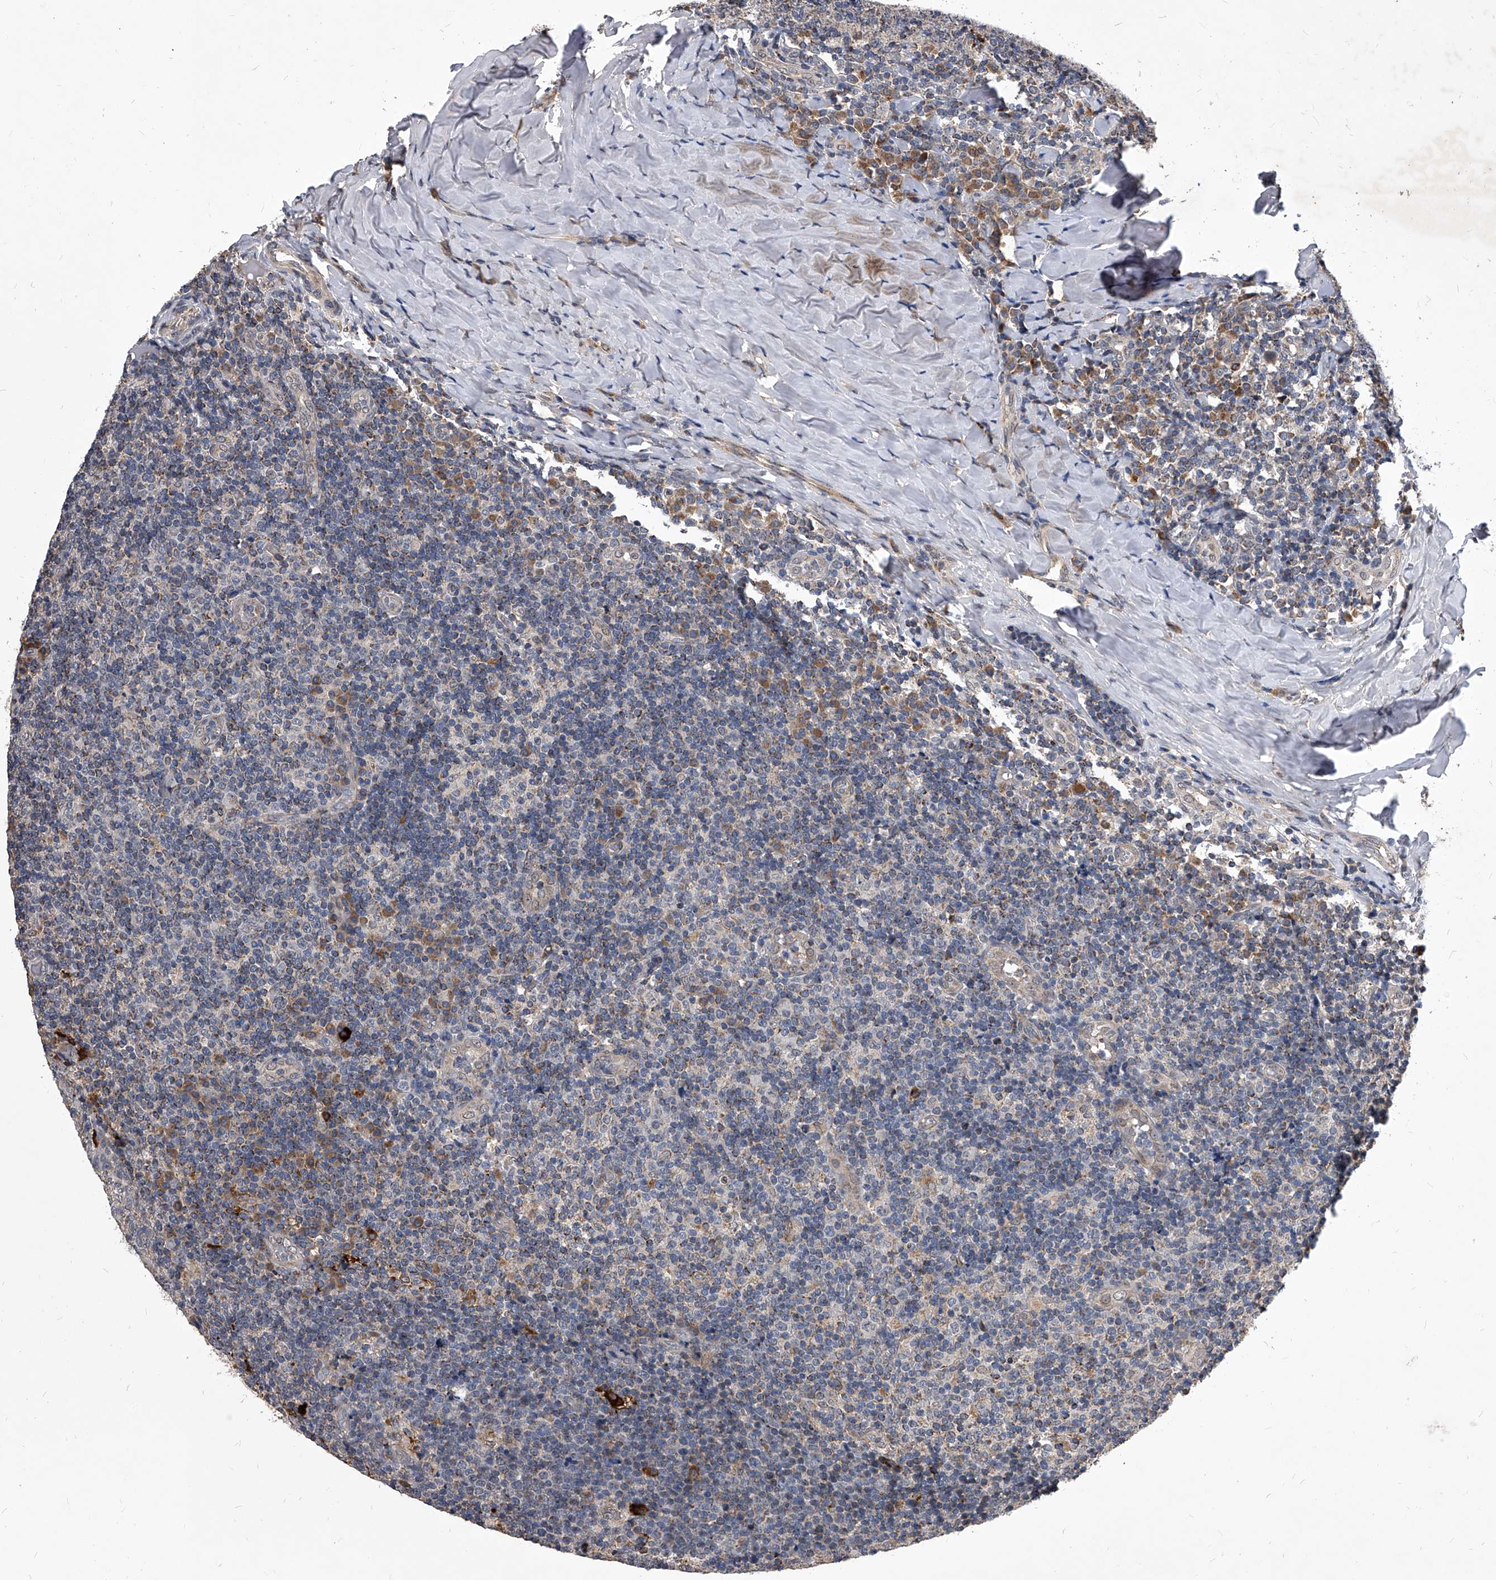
{"staining": {"intensity": "moderate", "quantity": "<25%", "location": "cytoplasmic/membranous"}, "tissue": "tonsil", "cell_type": "Germinal center cells", "image_type": "normal", "snomed": [{"axis": "morphology", "description": "Normal tissue, NOS"}, {"axis": "topography", "description": "Tonsil"}], "caption": "Tonsil stained with DAB IHC demonstrates low levels of moderate cytoplasmic/membranous expression in about <25% of germinal center cells.", "gene": "SOBP", "patient": {"sex": "female", "age": 19}}